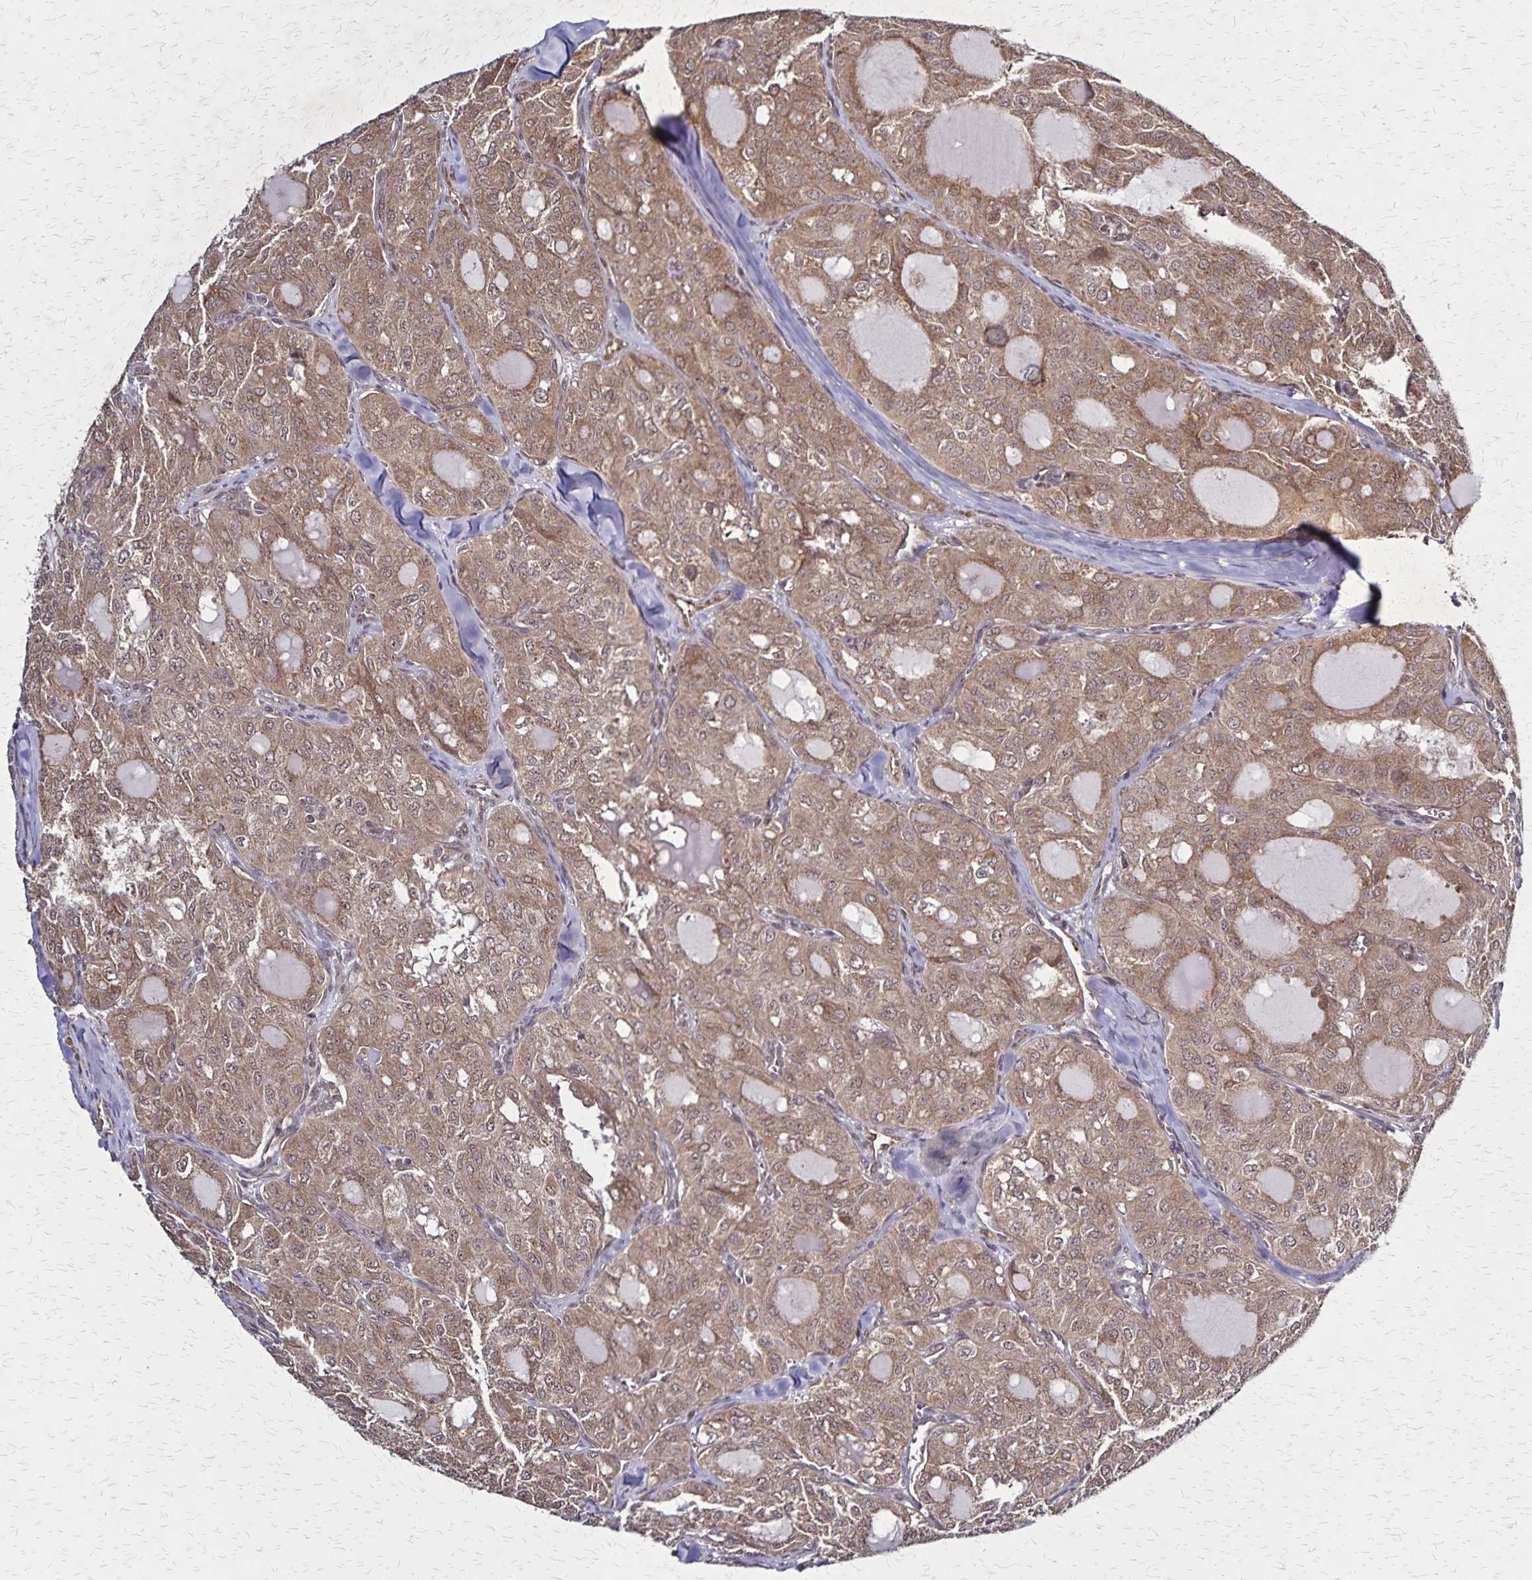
{"staining": {"intensity": "moderate", "quantity": ">75%", "location": "cytoplasmic/membranous,nuclear"}, "tissue": "thyroid cancer", "cell_type": "Tumor cells", "image_type": "cancer", "snomed": [{"axis": "morphology", "description": "Follicular adenoma carcinoma, NOS"}, {"axis": "topography", "description": "Thyroid gland"}], "caption": "IHC photomicrograph of neoplastic tissue: human thyroid cancer (follicular adenoma carcinoma) stained using immunohistochemistry shows medium levels of moderate protein expression localized specifically in the cytoplasmic/membranous and nuclear of tumor cells, appearing as a cytoplasmic/membranous and nuclear brown color.", "gene": "NFS1", "patient": {"sex": "male", "age": 75}}